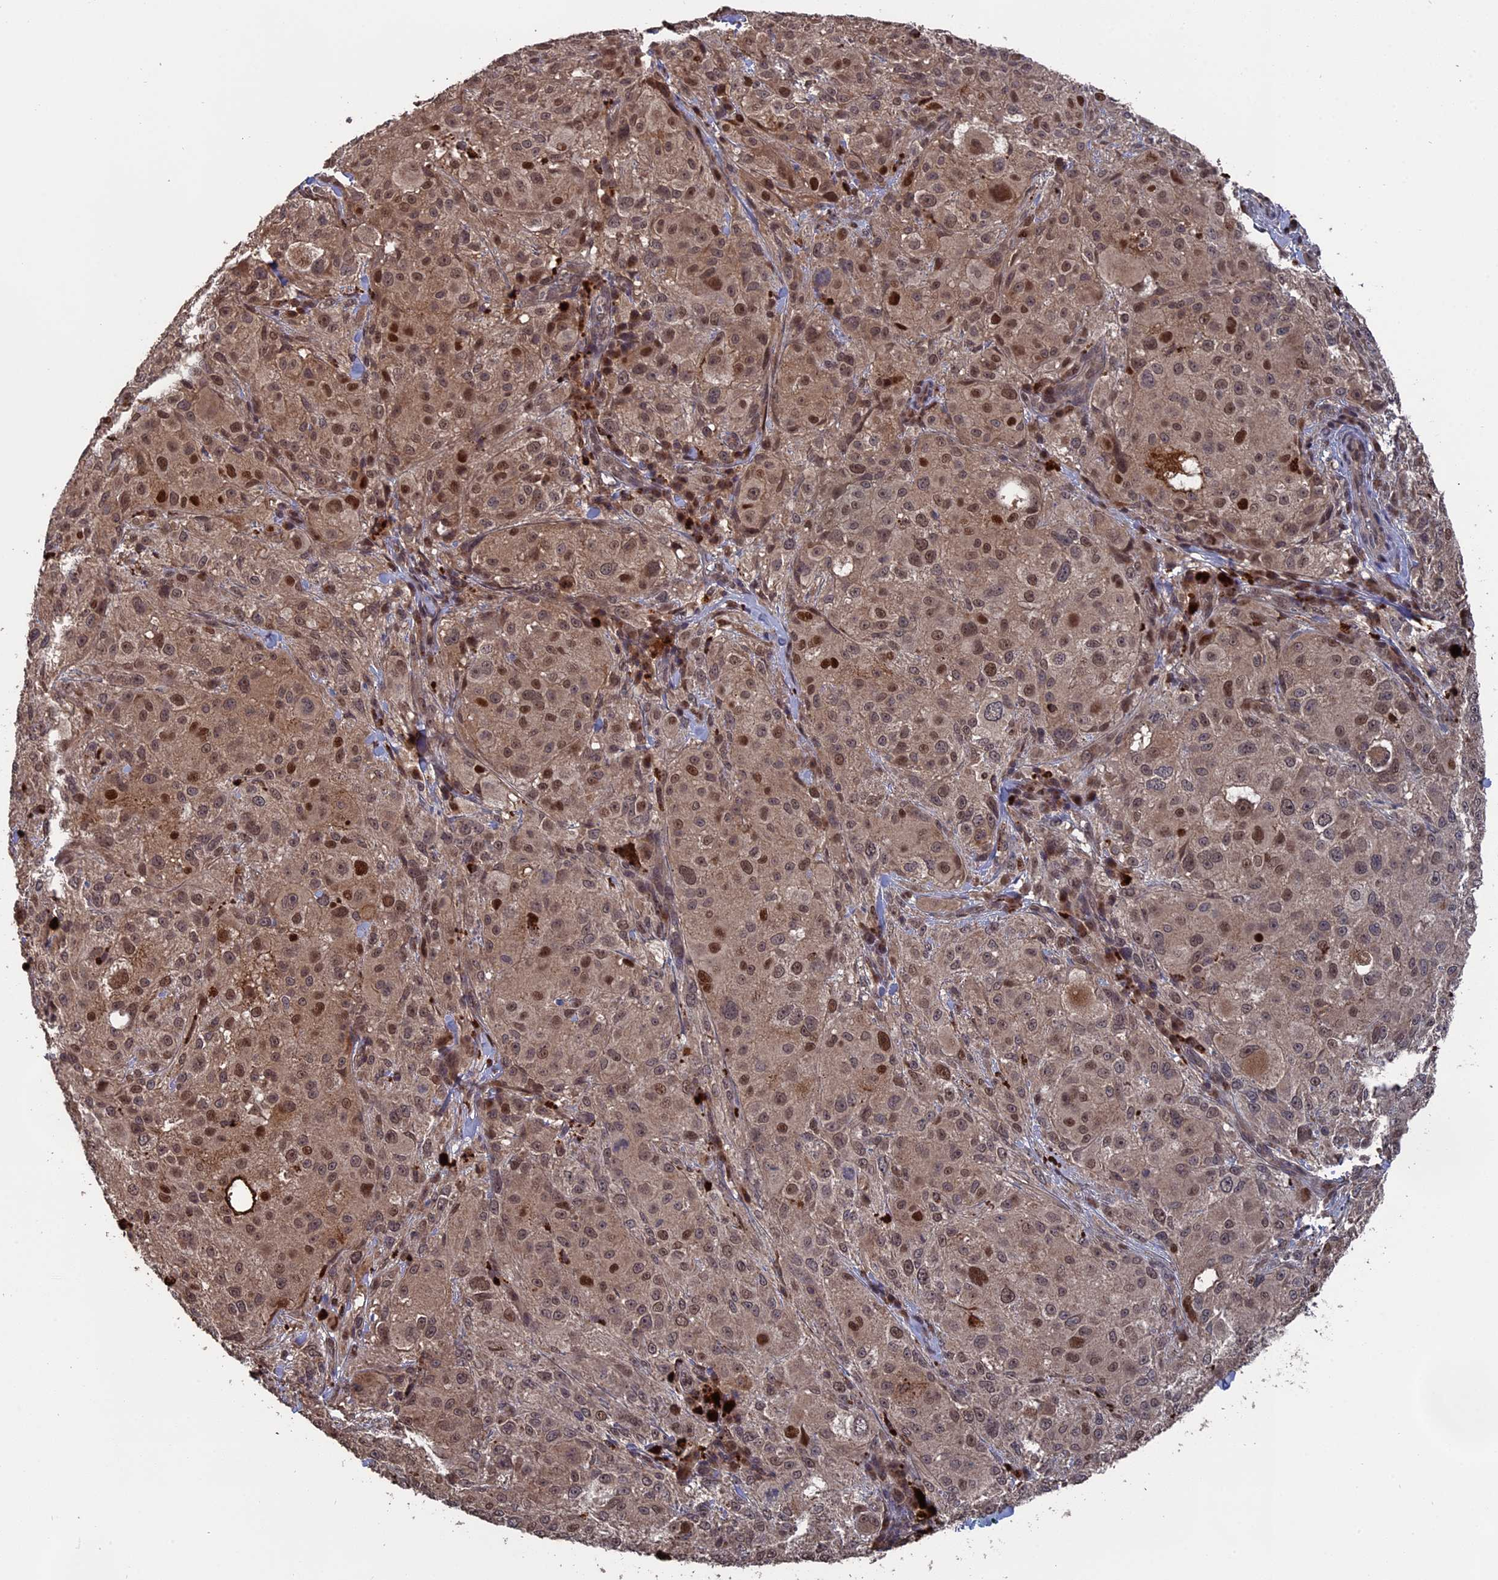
{"staining": {"intensity": "moderate", "quantity": ">75%", "location": "nuclear"}, "tissue": "melanoma", "cell_type": "Tumor cells", "image_type": "cancer", "snomed": [{"axis": "morphology", "description": "Necrosis, NOS"}, {"axis": "morphology", "description": "Malignant melanoma, NOS"}, {"axis": "topography", "description": "Skin"}], "caption": "IHC of melanoma reveals medium levels of moderate nuclear expression in approximately >75% of tumor cells.", "gene": "MYBL2", "patient": {"sex": "female", "age": 87}}